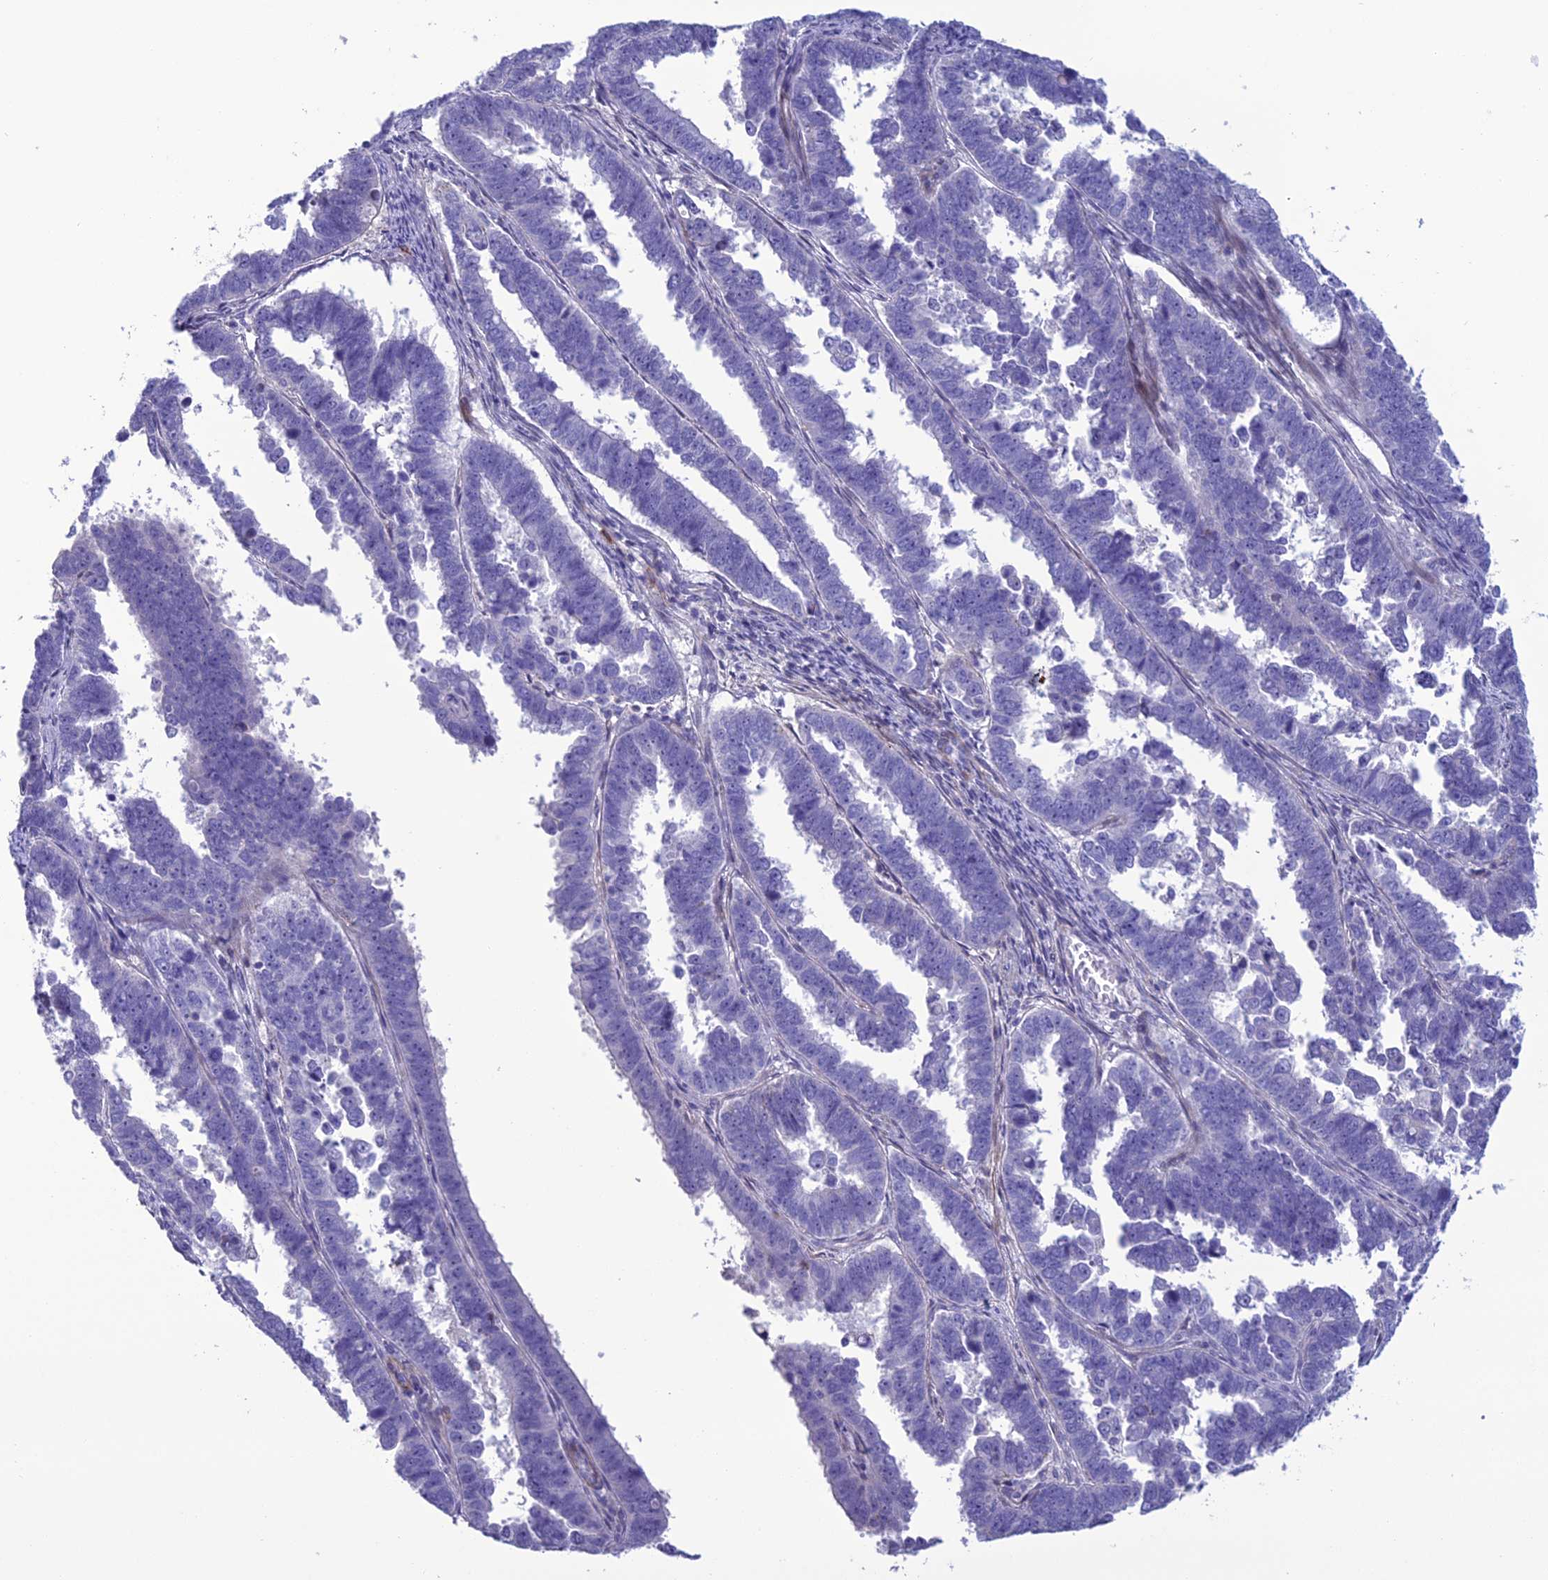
{"staining": {"intensity": "negative", "quantity": "none", "location": "none"}, "tissue": "endometrial cancer", "cell_type": "Tumor cells", "image_type": "cancer", "snomed": [{"axis": "morphology", "description": "Adenocarcinoma, NOS"}, {"axis": "topography", "description": "Endometrium"}], "caption": "Human endometrial adenocarcinoma stained for a protein using immunohistochemistry shows no positivity in tumor cells.", "gene": "OR56B1", "patient": {"sex": "female", "age": 75}}